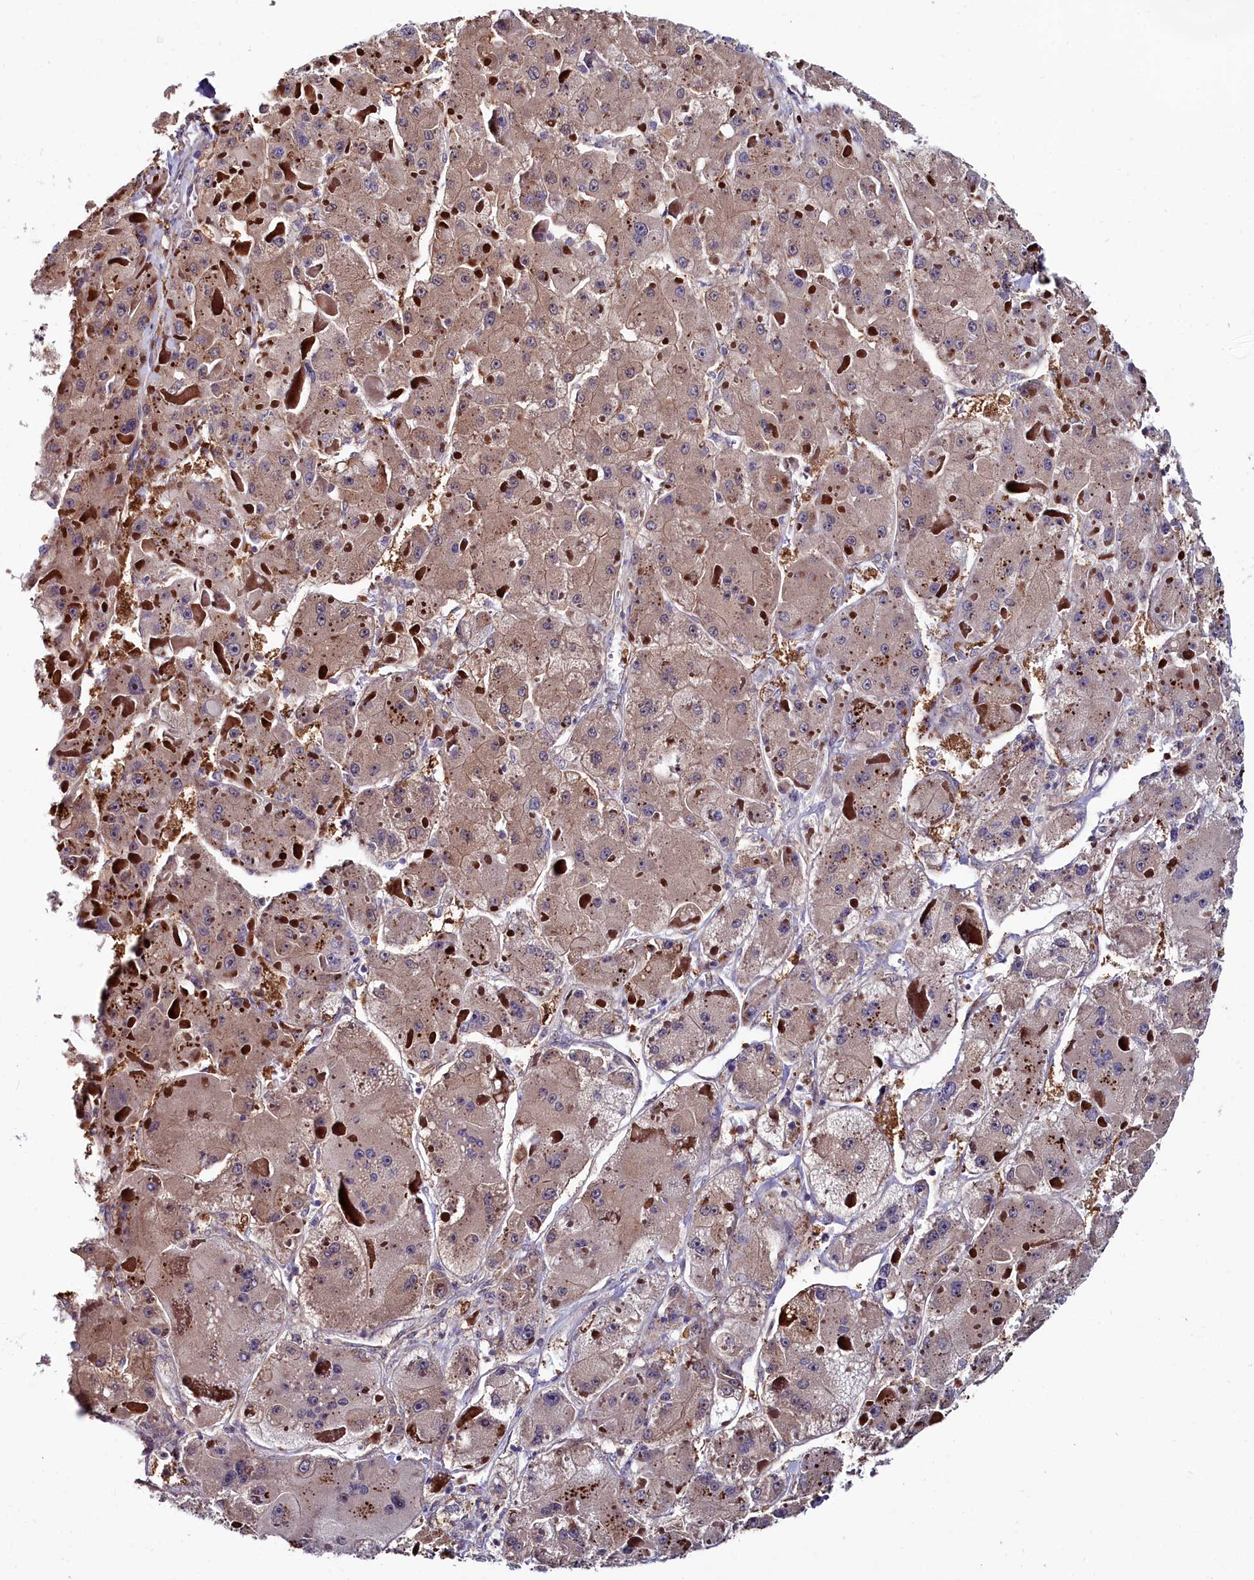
{"staining": {"intensity": "moderate", "quantity": ">75%", "location": "cytoplasmic/membranous"}, "tissue": "liver cancer", "cell_type": "Tumor cells", "image_type": "cancer", "snomed": [{"axis": "morphology", "description": "Carcinoma, Hepatocellular, NOS"}, {"axis": "topography", "description": "Liver"}], "caption": "Human liver cancer (hepatocellular carcinoma) stained with a protein marker exhibits moderate staining in tumor cells.", "gene": "C4orf19", "patient": {"sex": "female", "age": 73}}